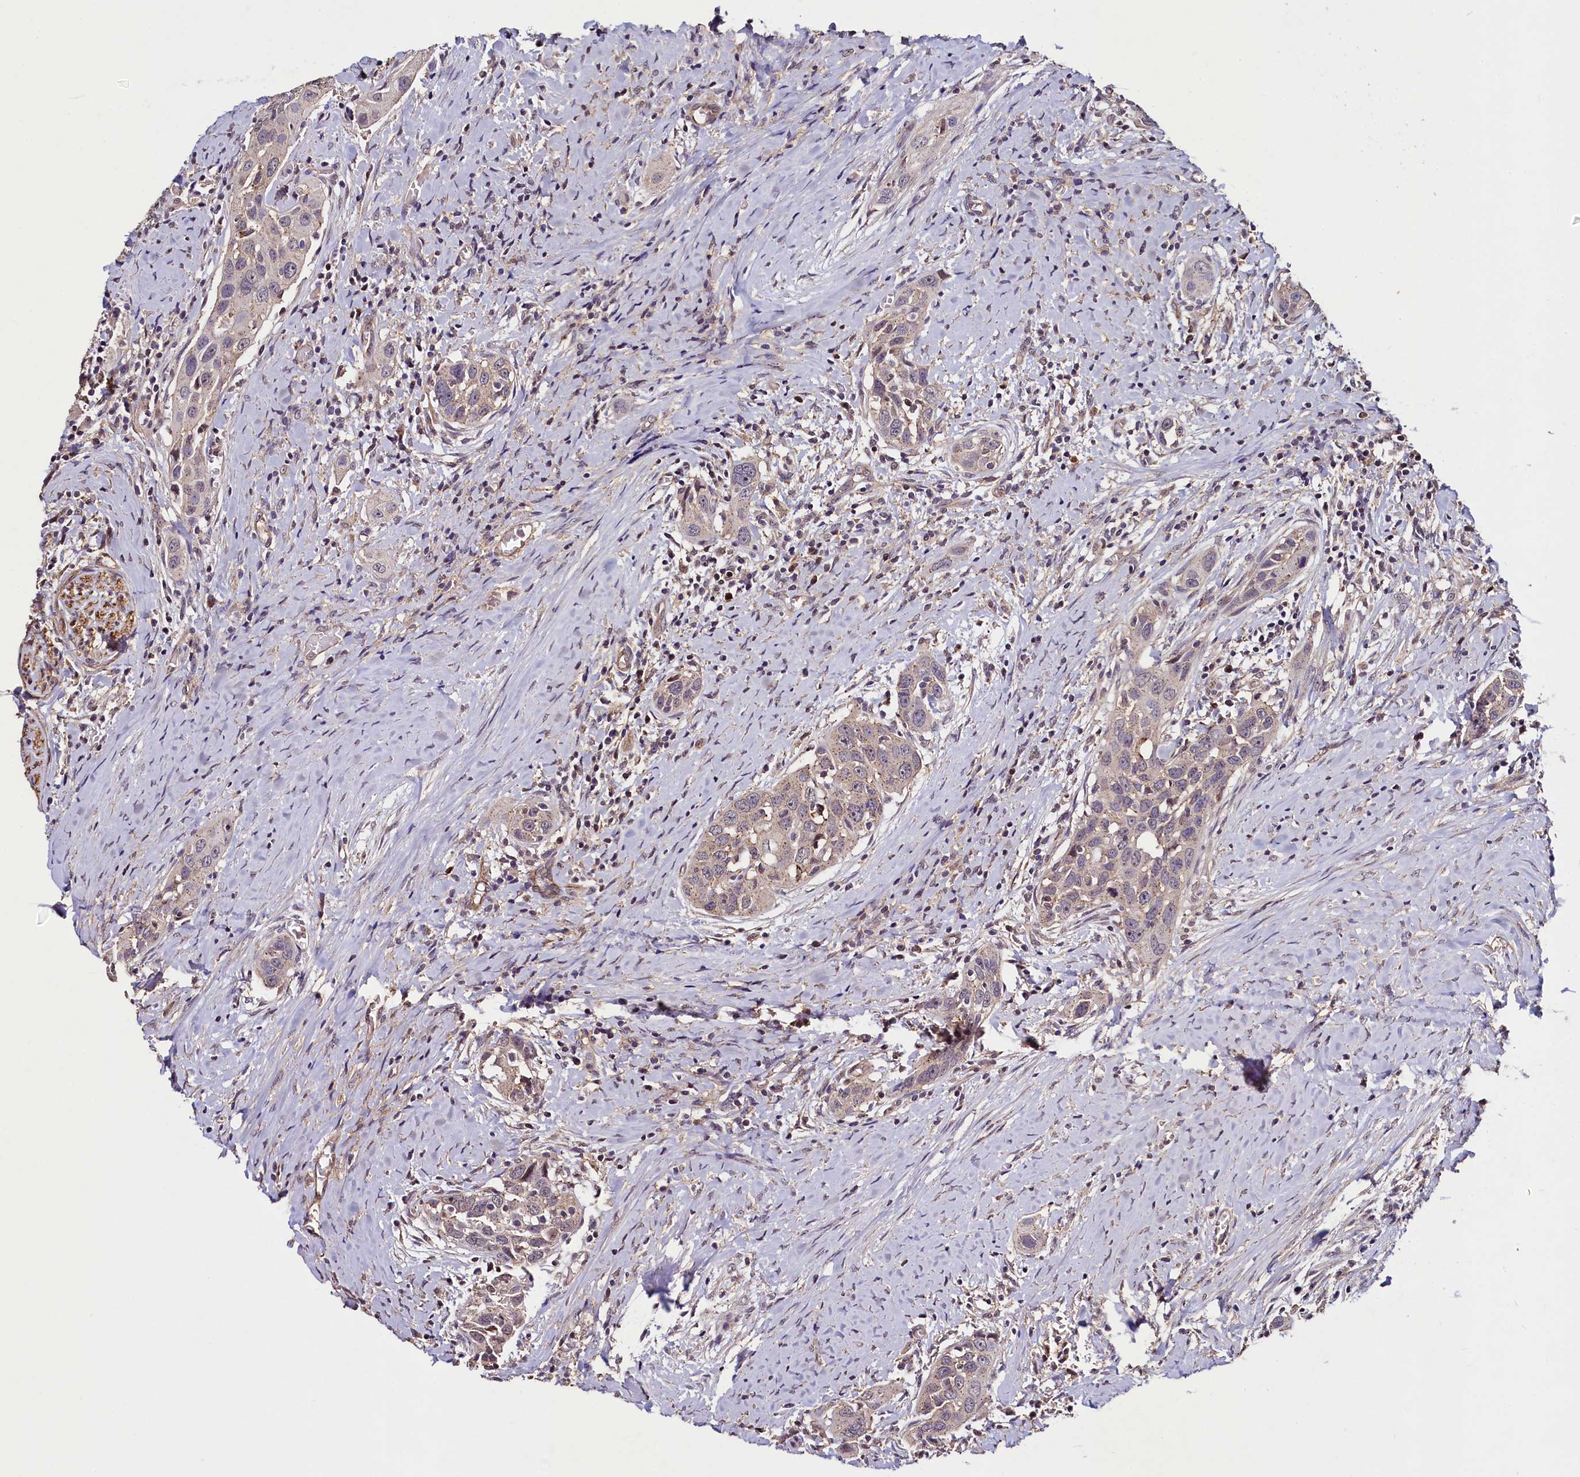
{"staining": {"intensity": "weak", "quantity": "25%-75%", "location": "cytoplasmic/membranous"}, "tissue": "head and neck cancer", "cell_type": "Tumor cells", "image_type": "cancer", "snomed": [{"axis": "morphology", "description": "Squamous cell carcinoma, NOS"}, {"axis": "topography", "description": "Oral tissue"}, {"axis": "topography", "description": "Head-Neck"}], "caption": "This is a micrograph of immunohistochemistry staining of head and neck squamous cell carcinoma, which shows weak positivity in the cytoplasmic/membranous of tumor cells.", "gene": "PALM", "patient": {"sex": "female", "age": 50}}